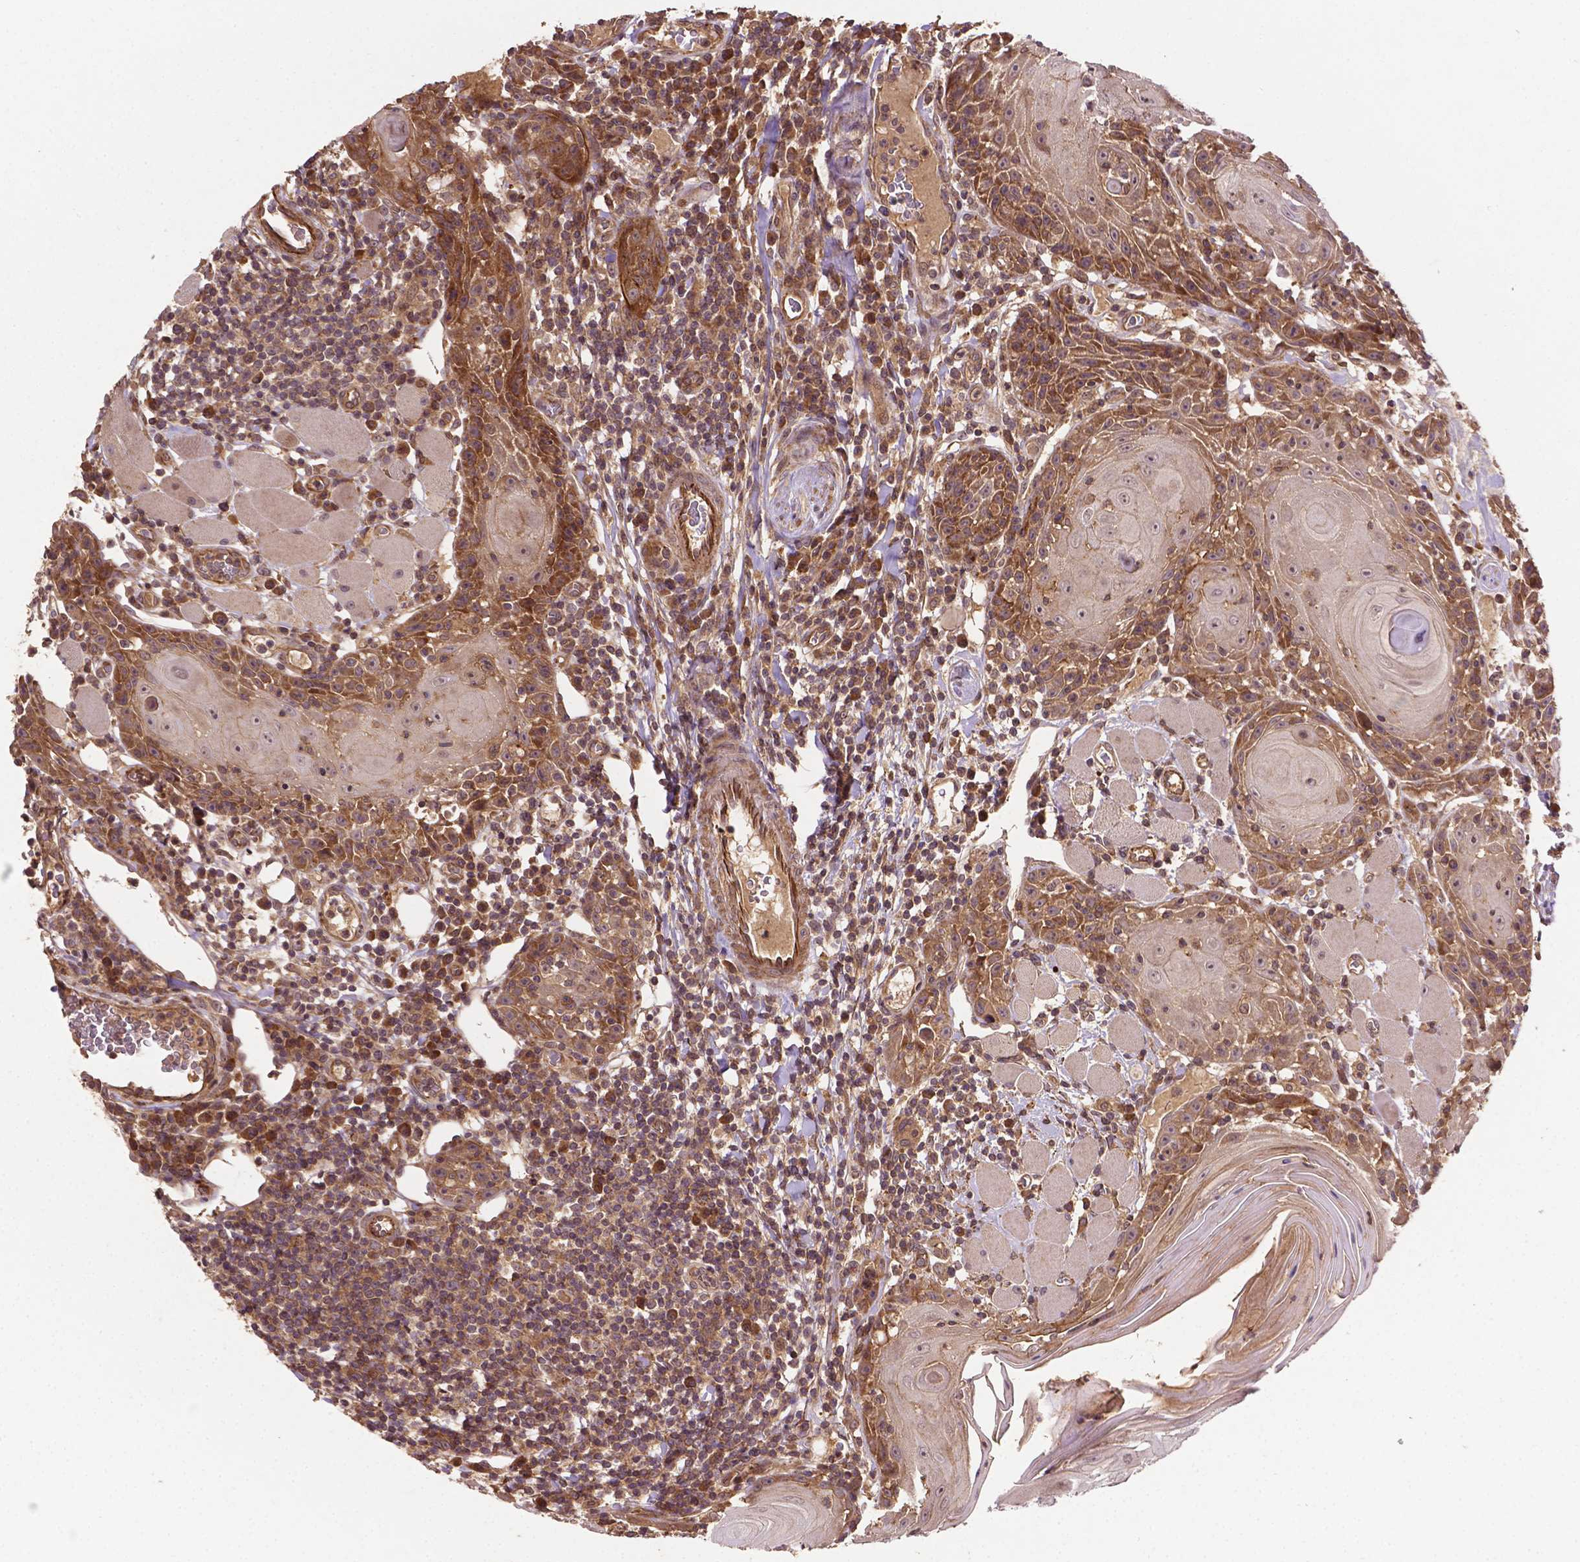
{"staining": {"intensity": "moderate", "quantity": "25%-75%", "location": "cytoplasmic/membranous"}, "tissue": "head and neck cancer", "cell_type": "Tumor cells", "image_type": "cancer", "snomed": [{"axis": "morphology", "description": "Squamous cell carcinoma, NOS"}, {"axis": "topography", "description": "Head-Neck"}], "caption": "There is medium levels of moderate cytoplasmic/membranous expression in tumor cells of squamous cell carcinoma (head and neck), as demonstrated by immunohistochemical staining (brown color).", "gene": "ZMYND19", "patient": {"sex": "male", "age": 52}}